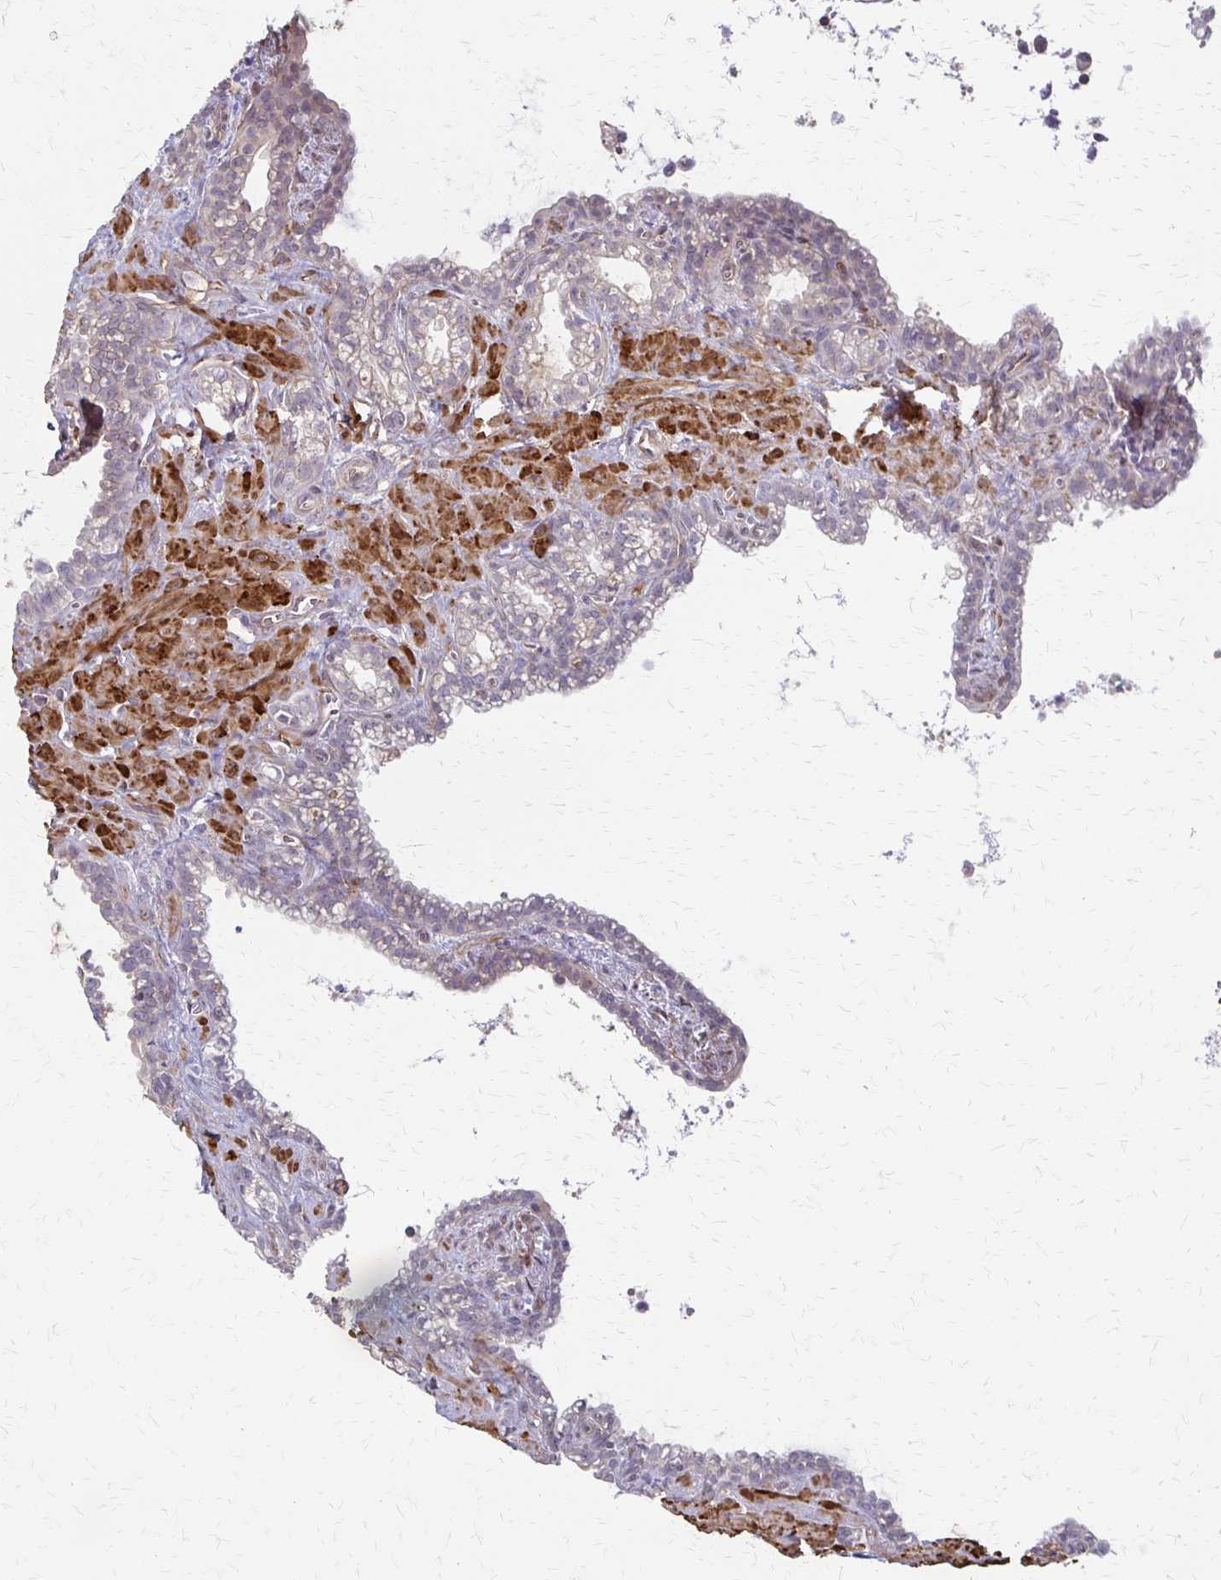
{"staining": {"intensity": "negative", "quantity": "none", "location": "none"}, "tissue": "seminal vesicle", "cell_type": "Glandular cells", "image_type": "normal", "snomed": [{"axis": "morphology", "description": "Normal tissue, NOS"}, {"axis": "topography", "description": "Seminal veicle"}], "caption": "DAB (3,3'-diaminobenzidine) immunohistochemical staining of benign human seminal vesicle shows no significant expression in glandular cells.", "gene": "CFL2", "patient": {"sex": "male", "age": 76}}